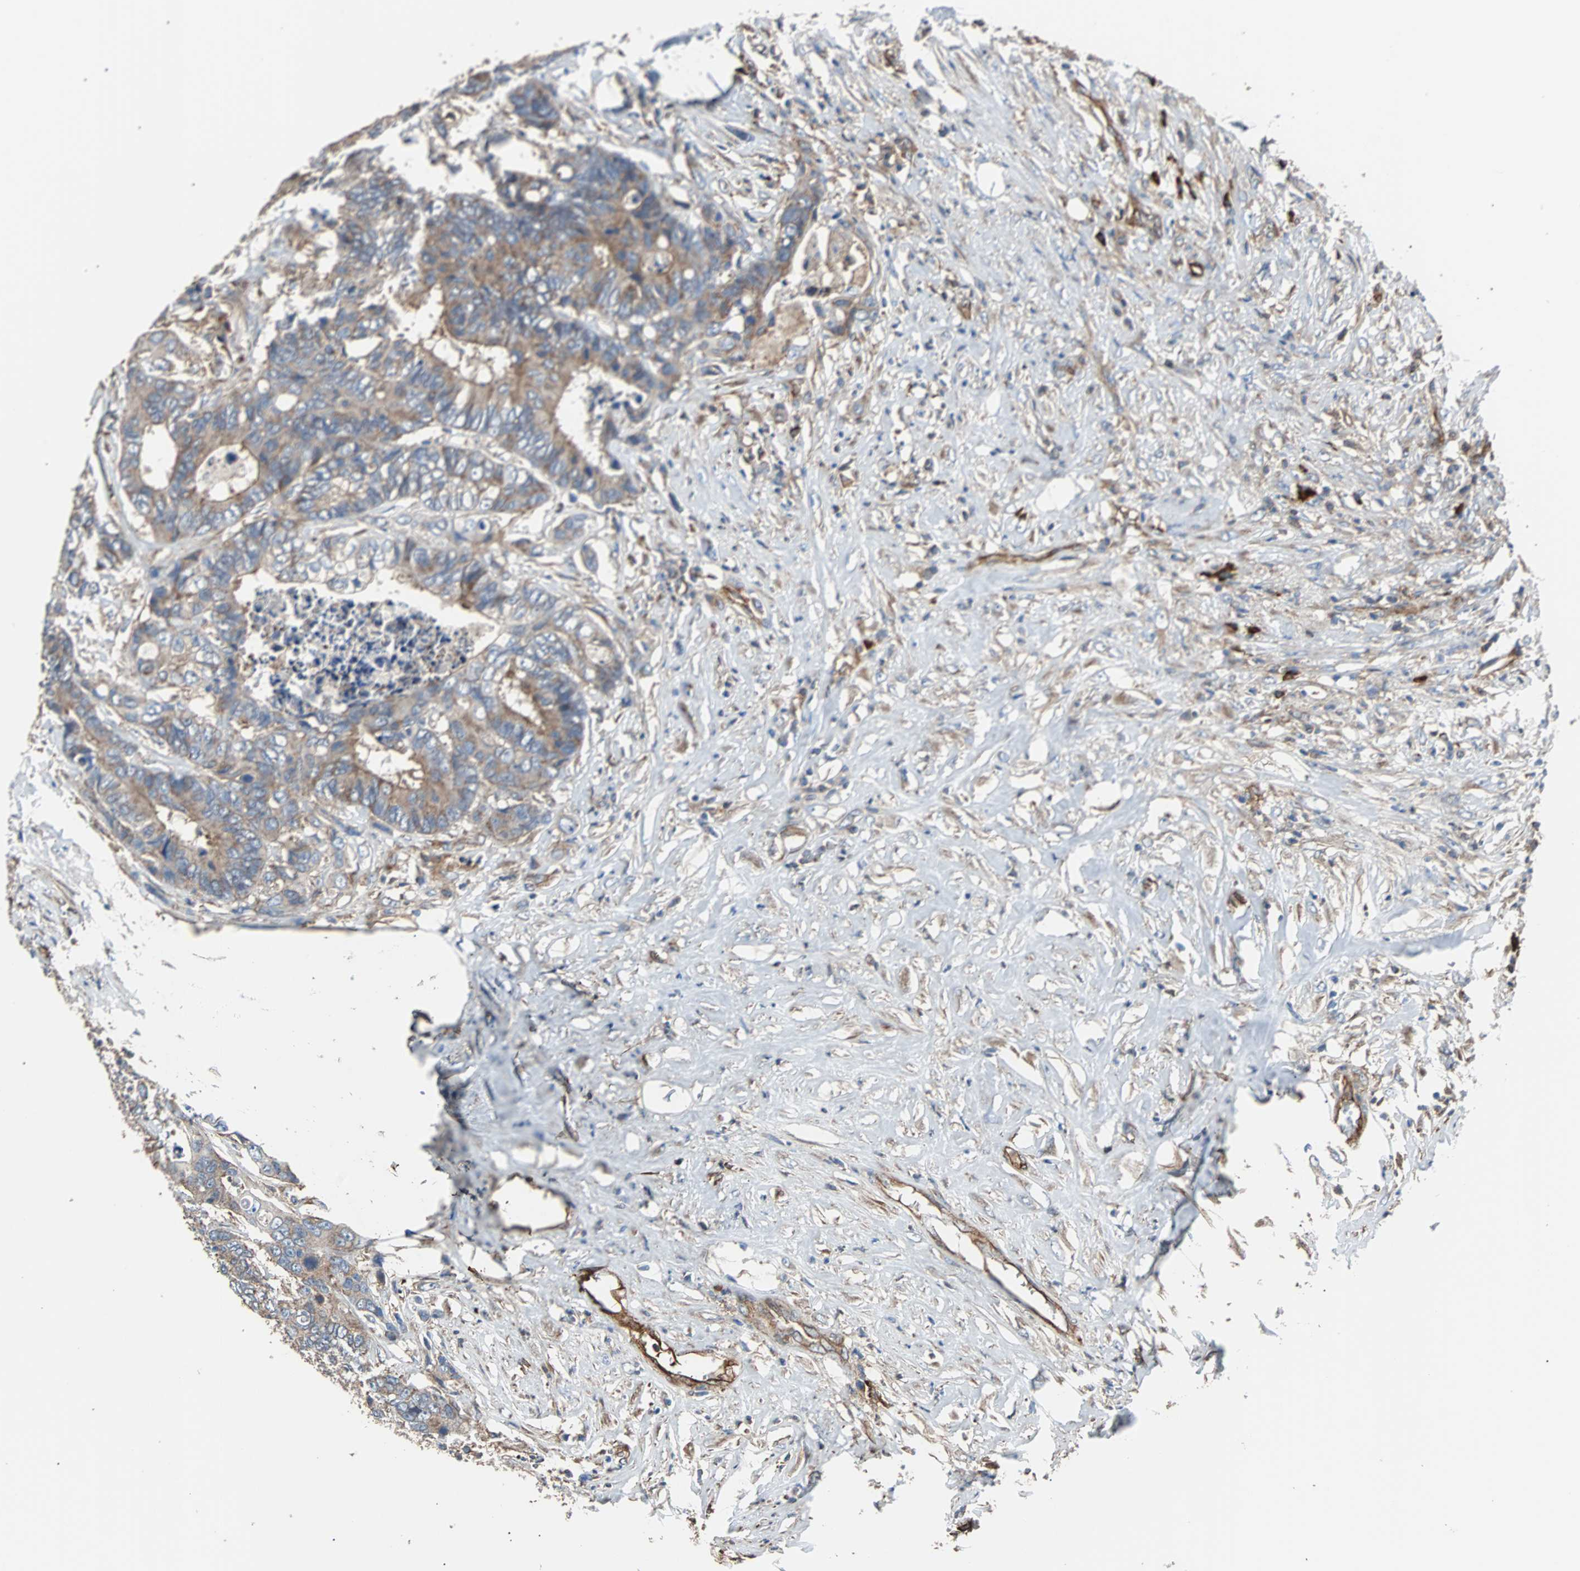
{"staining": {"intensity": "weak", "quantity": ">75%", "location": "cytoplasmic/membranous"}, "tissue": "colorectal cancer", "cell_type": "Tumor cells", "image_type": "cancer", "snomed": [{"axis": "morphology", "description": "Adenocarcinoma, NOS"}, {"axis": "topography", "description": "Rectum"}], "caption": "A brown stain shows weak cytoplasmic/membranous staining of a protein in human colorectal cancer (adenocarcinoma) tumor cells.", "gene": "PLCG2", "patient": {"sex": "male", "age": 55}}